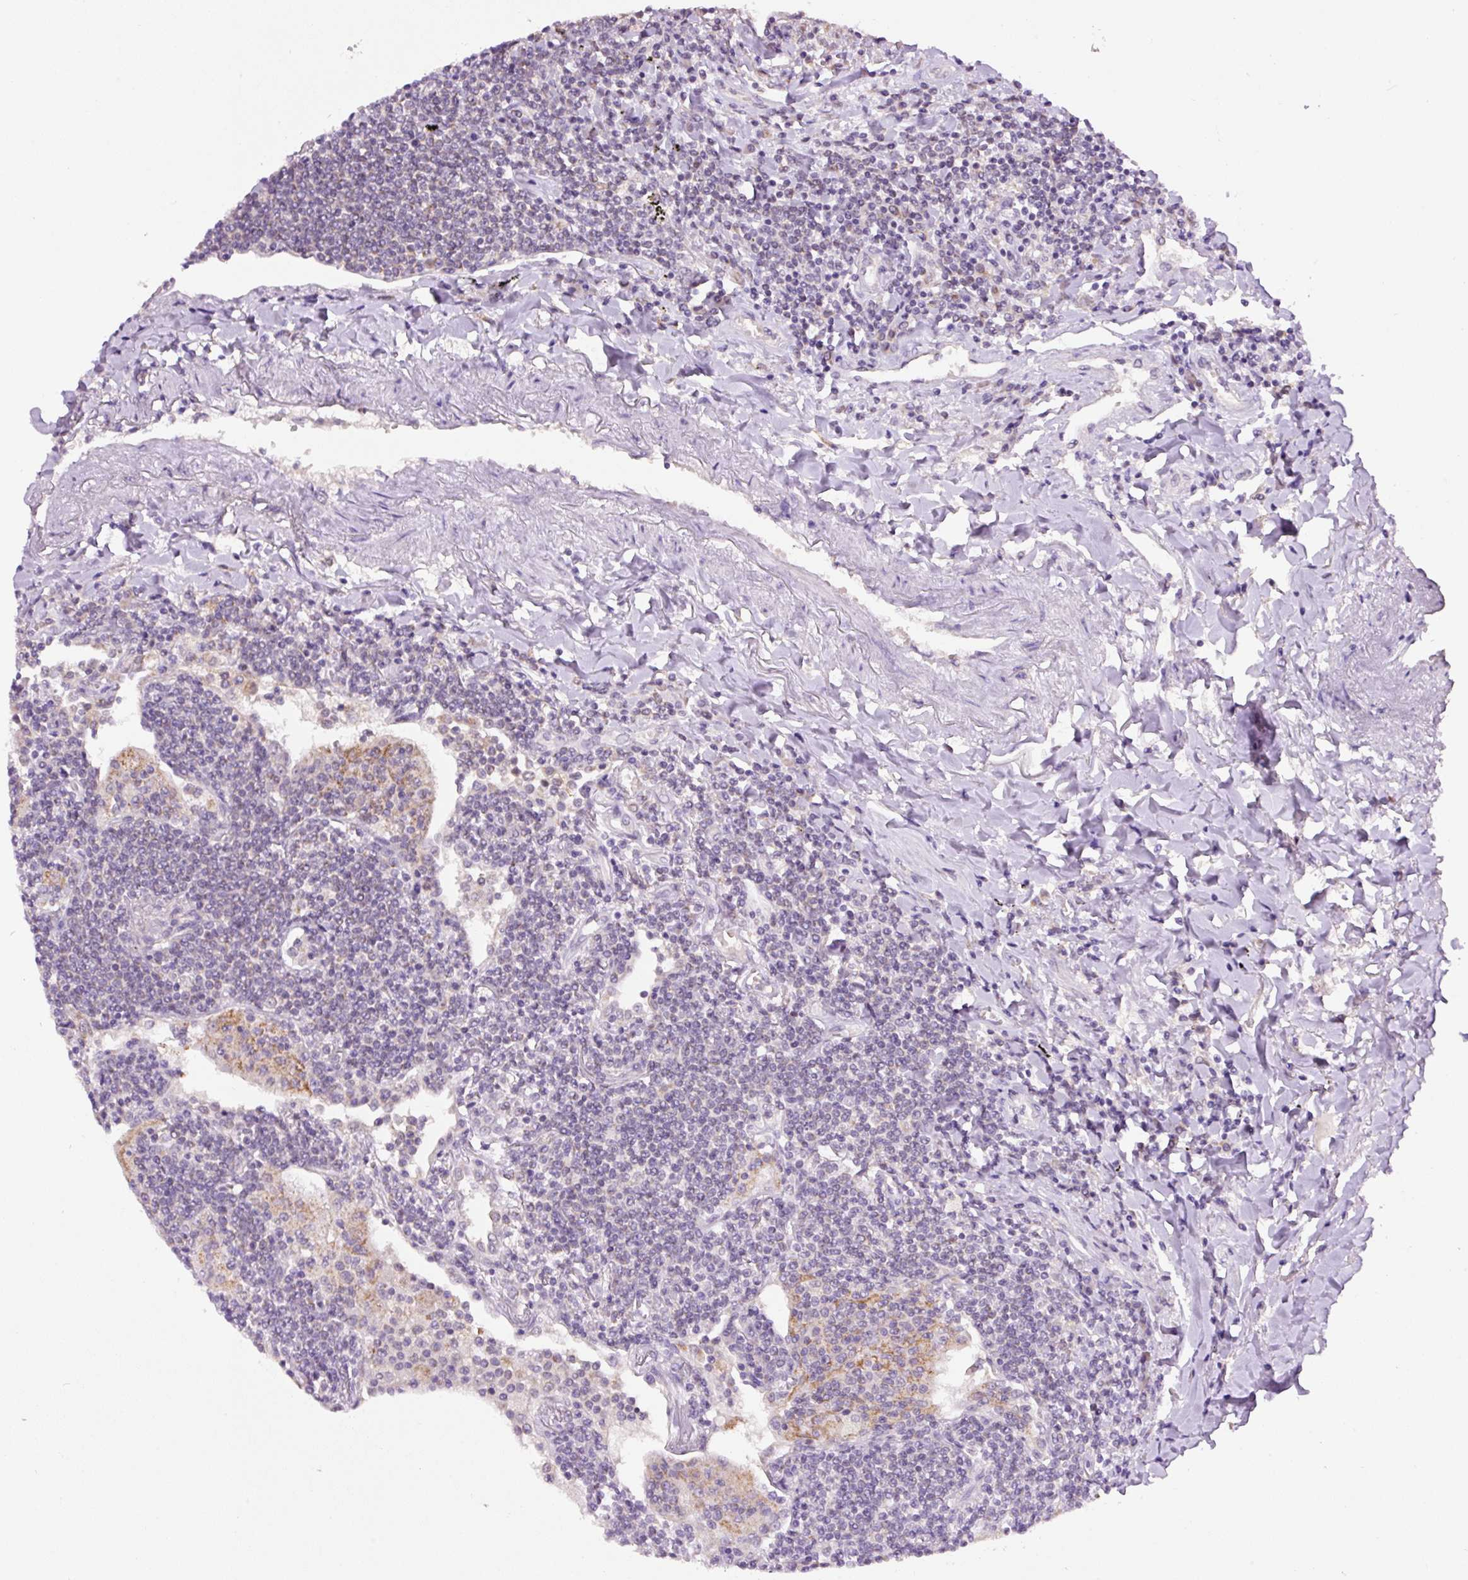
{"staining": {"intensity": "negative", "quantity": "none", "location": "none"}, "tissue": "lymphoma", "cell_type": "Tumor cells", "image_type": "cancer", "snomed": [{"axis": "morphology", "description": "Malignant lymphoma, non-Hodgkin's type, Low grade"}, {"axis": "topography", "description": "Lung"}], "caption": "DAB immunohistochemical staining of human low-grade malignant lymphoma, non-Hodgkin's type displays no significant expression in tumor cells.", "gene": "PCK2", "patient": {"sex": "female", "age": 71}}